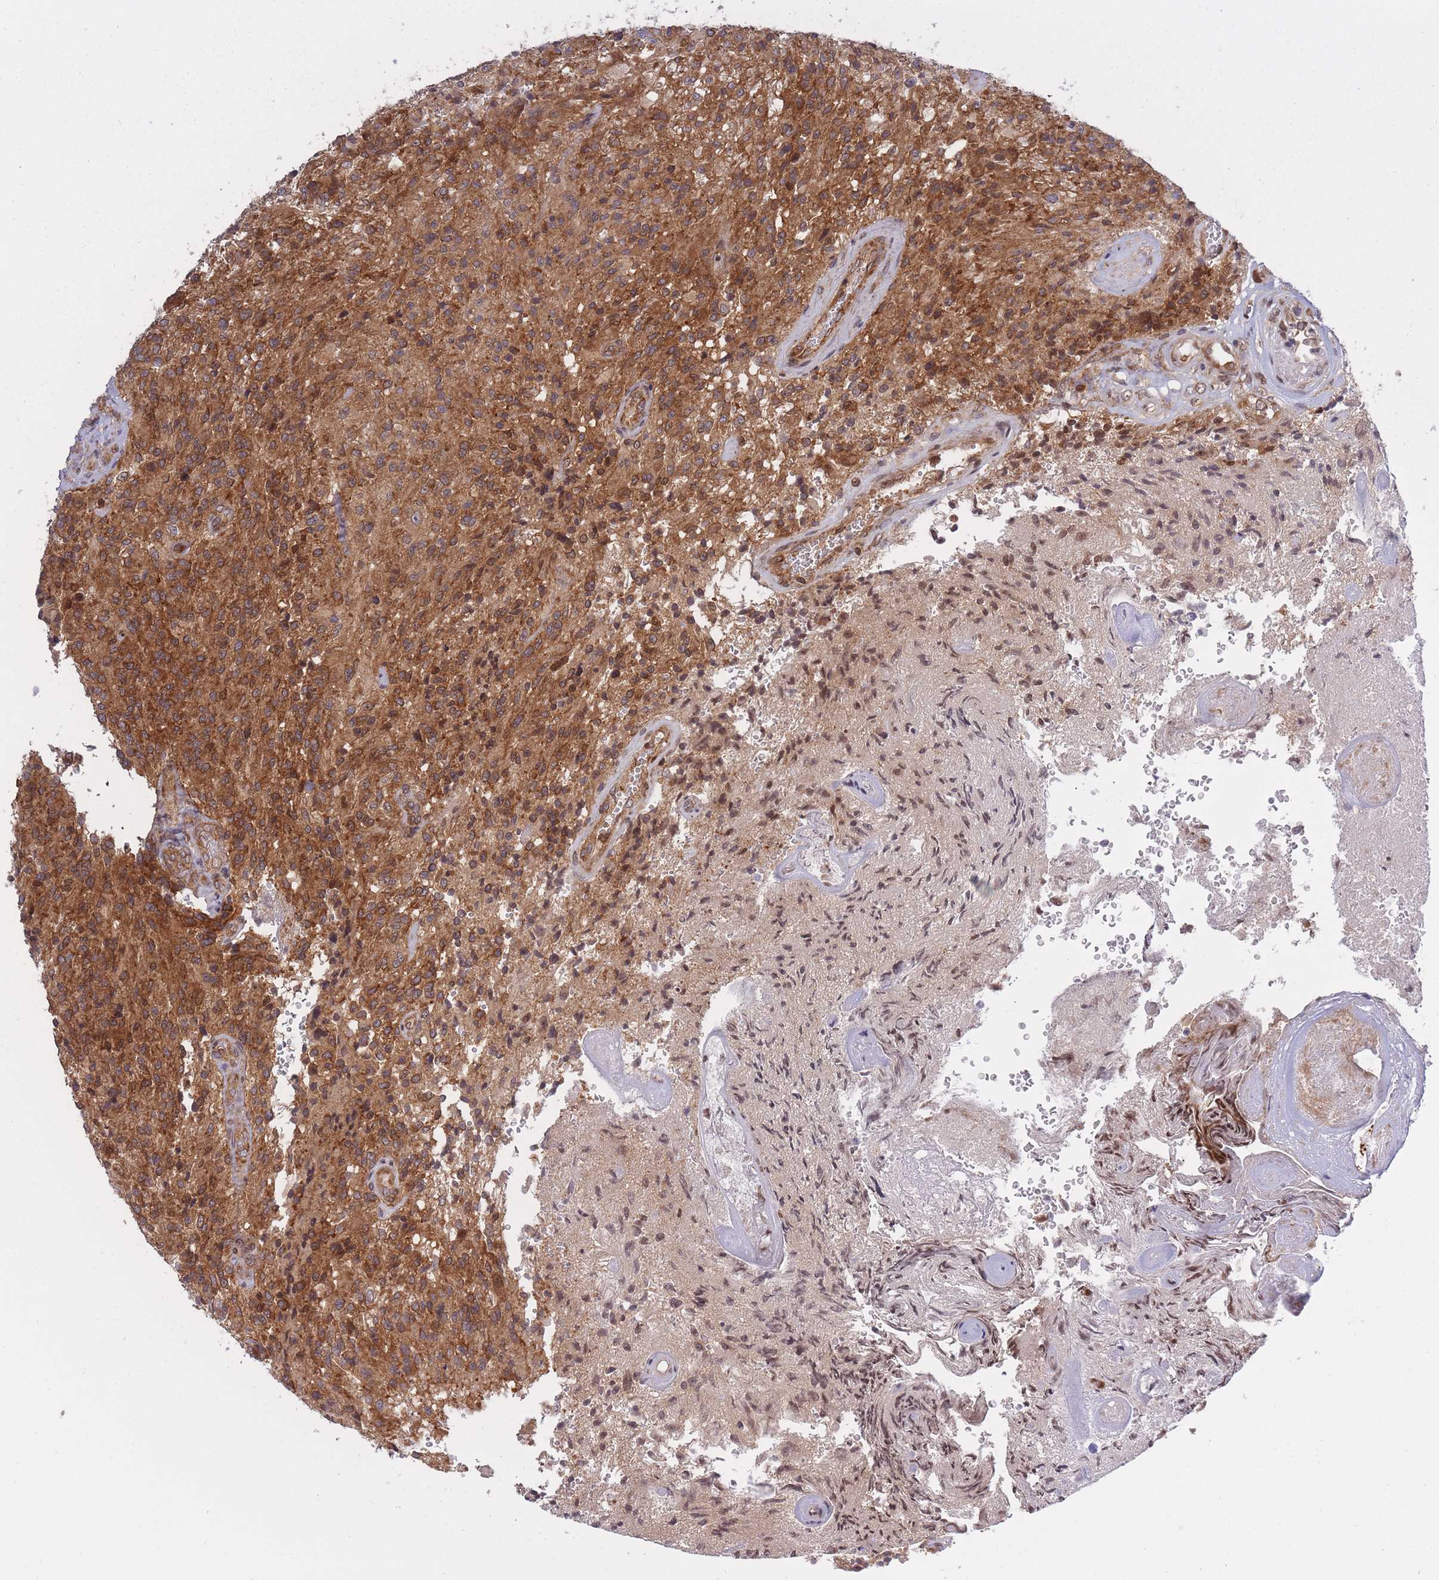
{"staining": {"intensity": "strong", "quantity": ">75%", "location": "cytoplasmic/membranous"}, "tissue": "glioma", "cell_type": "Tumor cells", "image_type": "cancer", "snomed": [{"axis": "morphology", "description": "Normal tissue, NOS"}, {"axis": "morphology", "description": "Glioma, malignant, High grade"}, {"axis": "topography", "description": "Cerebral cortex"}], "caption": "Immunohistochemistry (IHC) (DAB) staining of glioma displays strong cytoplasmic/membranous protein expression in approximately >75% of tumor cells.", "gene": "CCDC124", "patient": {"sex": "male", "age": 56}}